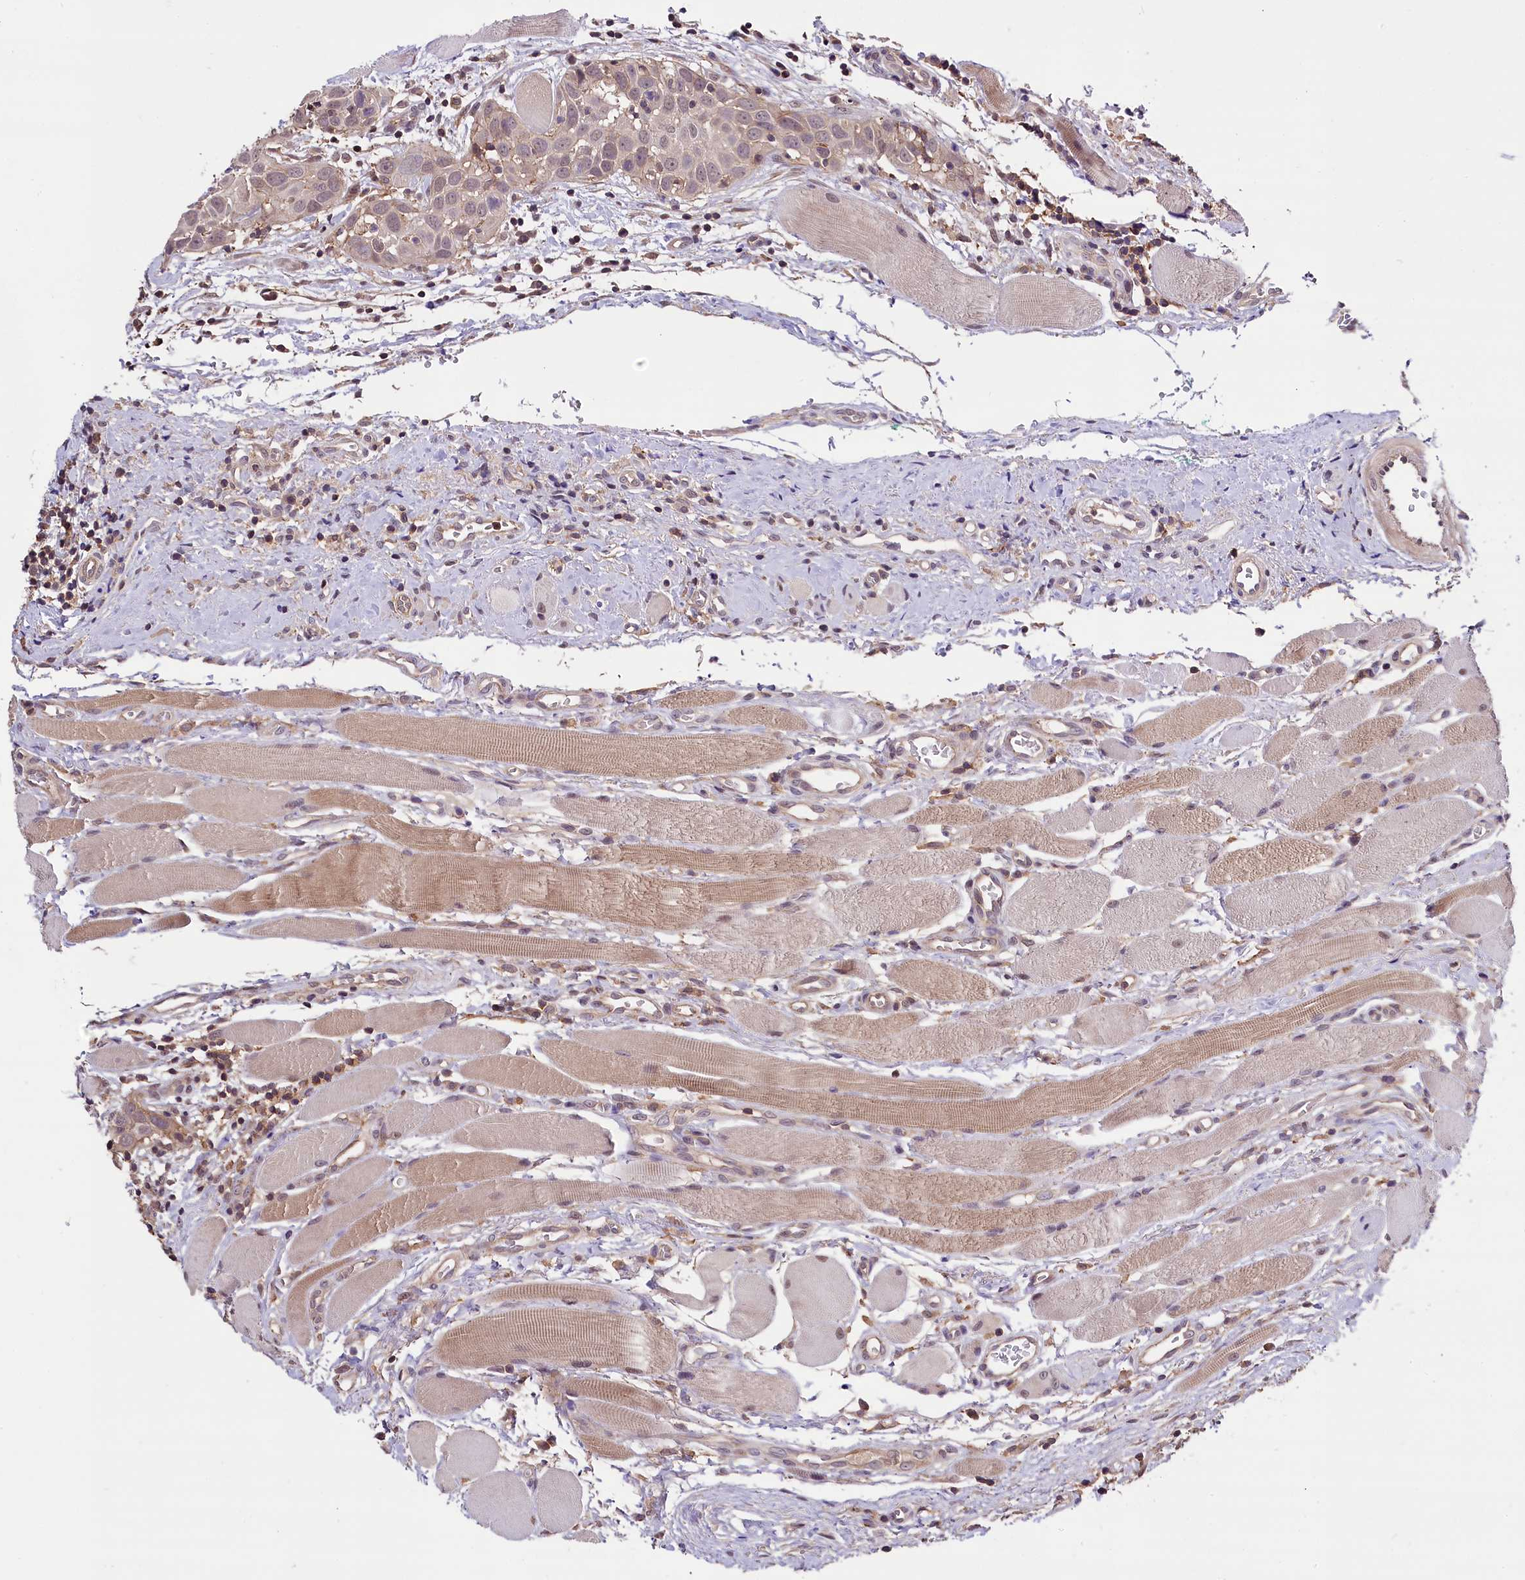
{"staining": {"intensity": "weak", "quantity": "<25%", "location": "nuclear"}, "tissue": "head and neck cancer", "cell_type": "Tumor cells", "image_type": "cancer", "snomed": [{"axis": "morphology", "description": "Squamous cell carcinoma, NOS"}, {"axis": "topography", "description": "Oral tissue"}, {"axis": "topography", "description": "Head-Neck"}], "caption": "Protein analysis of head and neck cancer exhibits no significant expression in tumor cells. (DAB immunohistochemistry, high magnification).", "gene": "SKIDA1", "patient": {"sex": "female", "age": 50}}